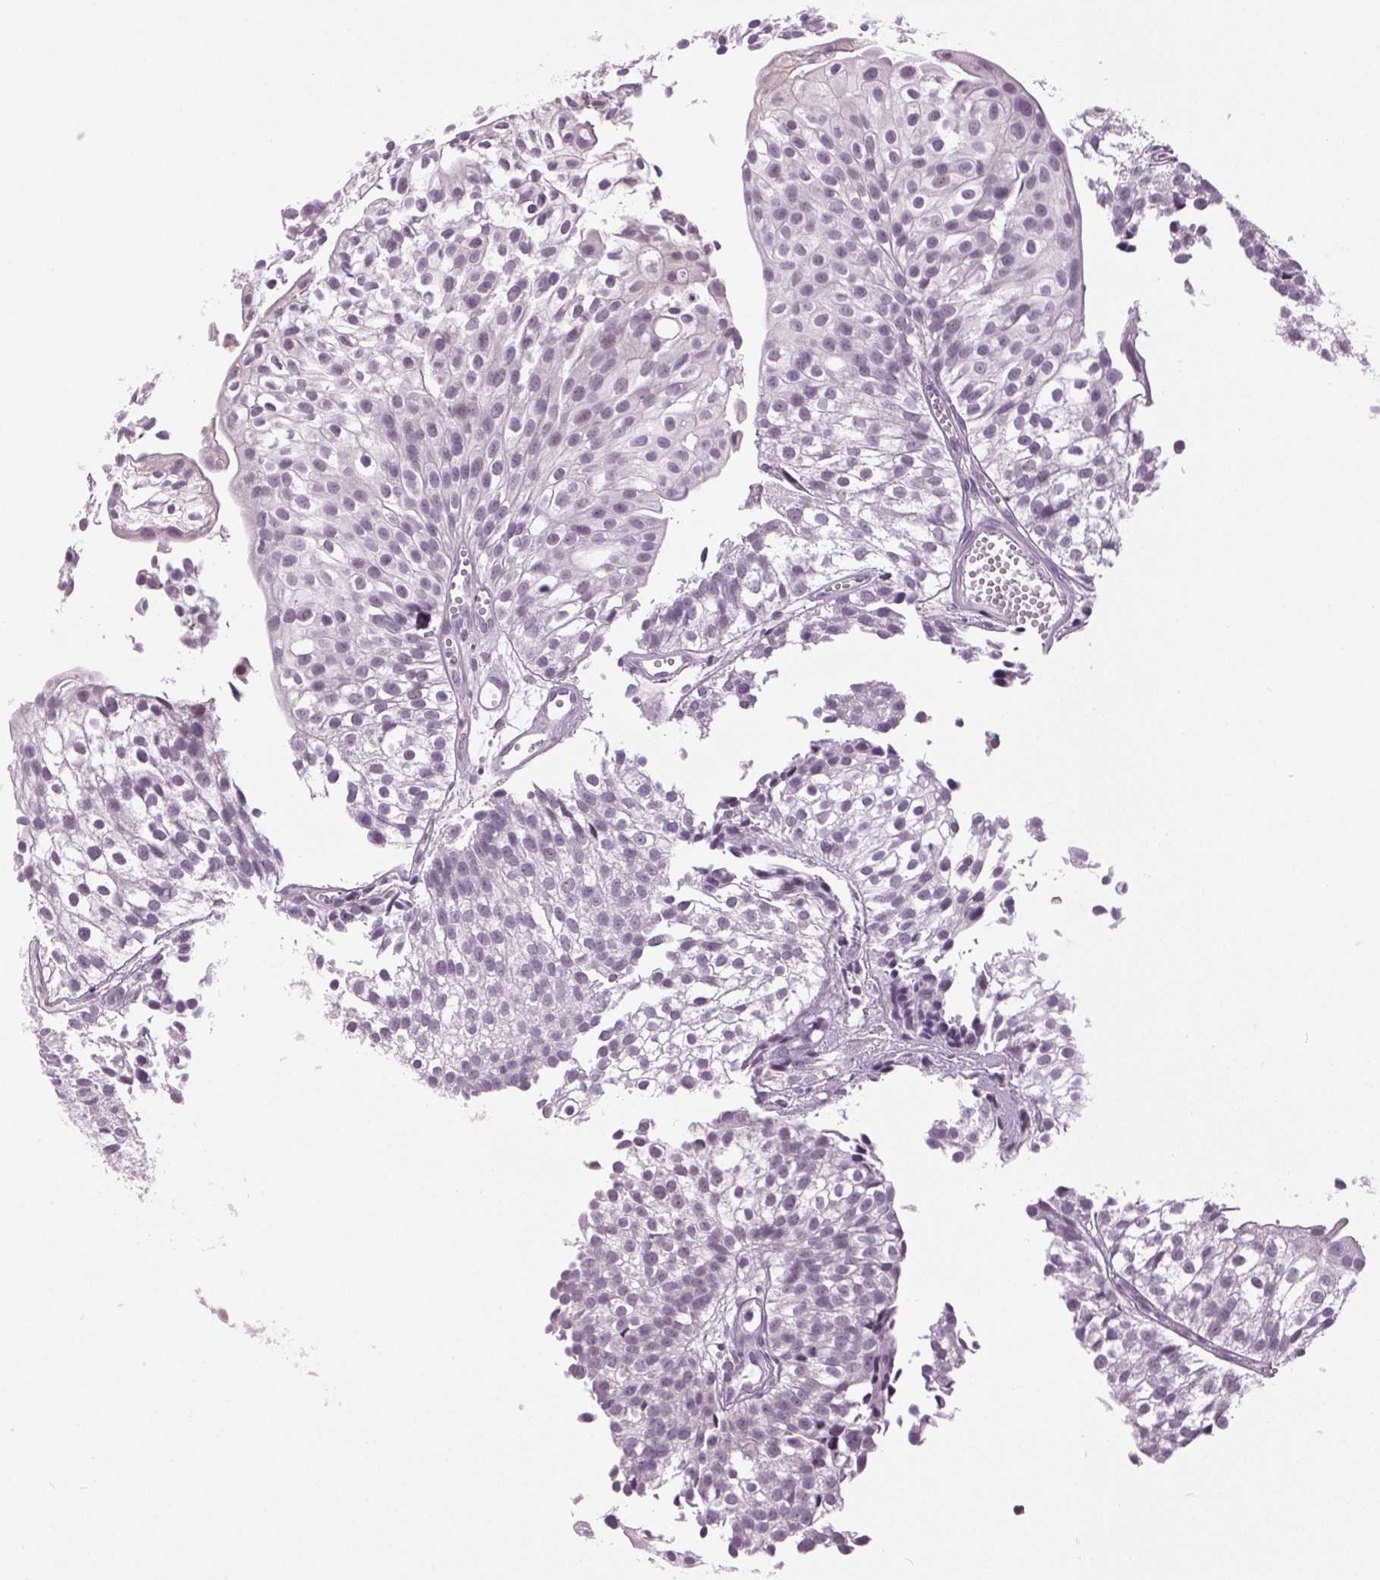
{"staining": {"intensity": "negative", "quantity": "none", "location": "none"}, "tissue": "urothelial cancer", "cell_type": "Tumor cells", "image_type": "cancer", "snomed": [{"axis": "morphology", "description": "Urothelial carcinoma, Low grade"}, {"axis": "topography", "description": "Urinary bladder"}], "caption": "Immunohistochemistry (IHC) image of urothelial cancer stained for a protein (brown), which displays no positivity in tumor cells.", "gene": "DNAH12", "patient": {"sex": "male", "age": 70}}